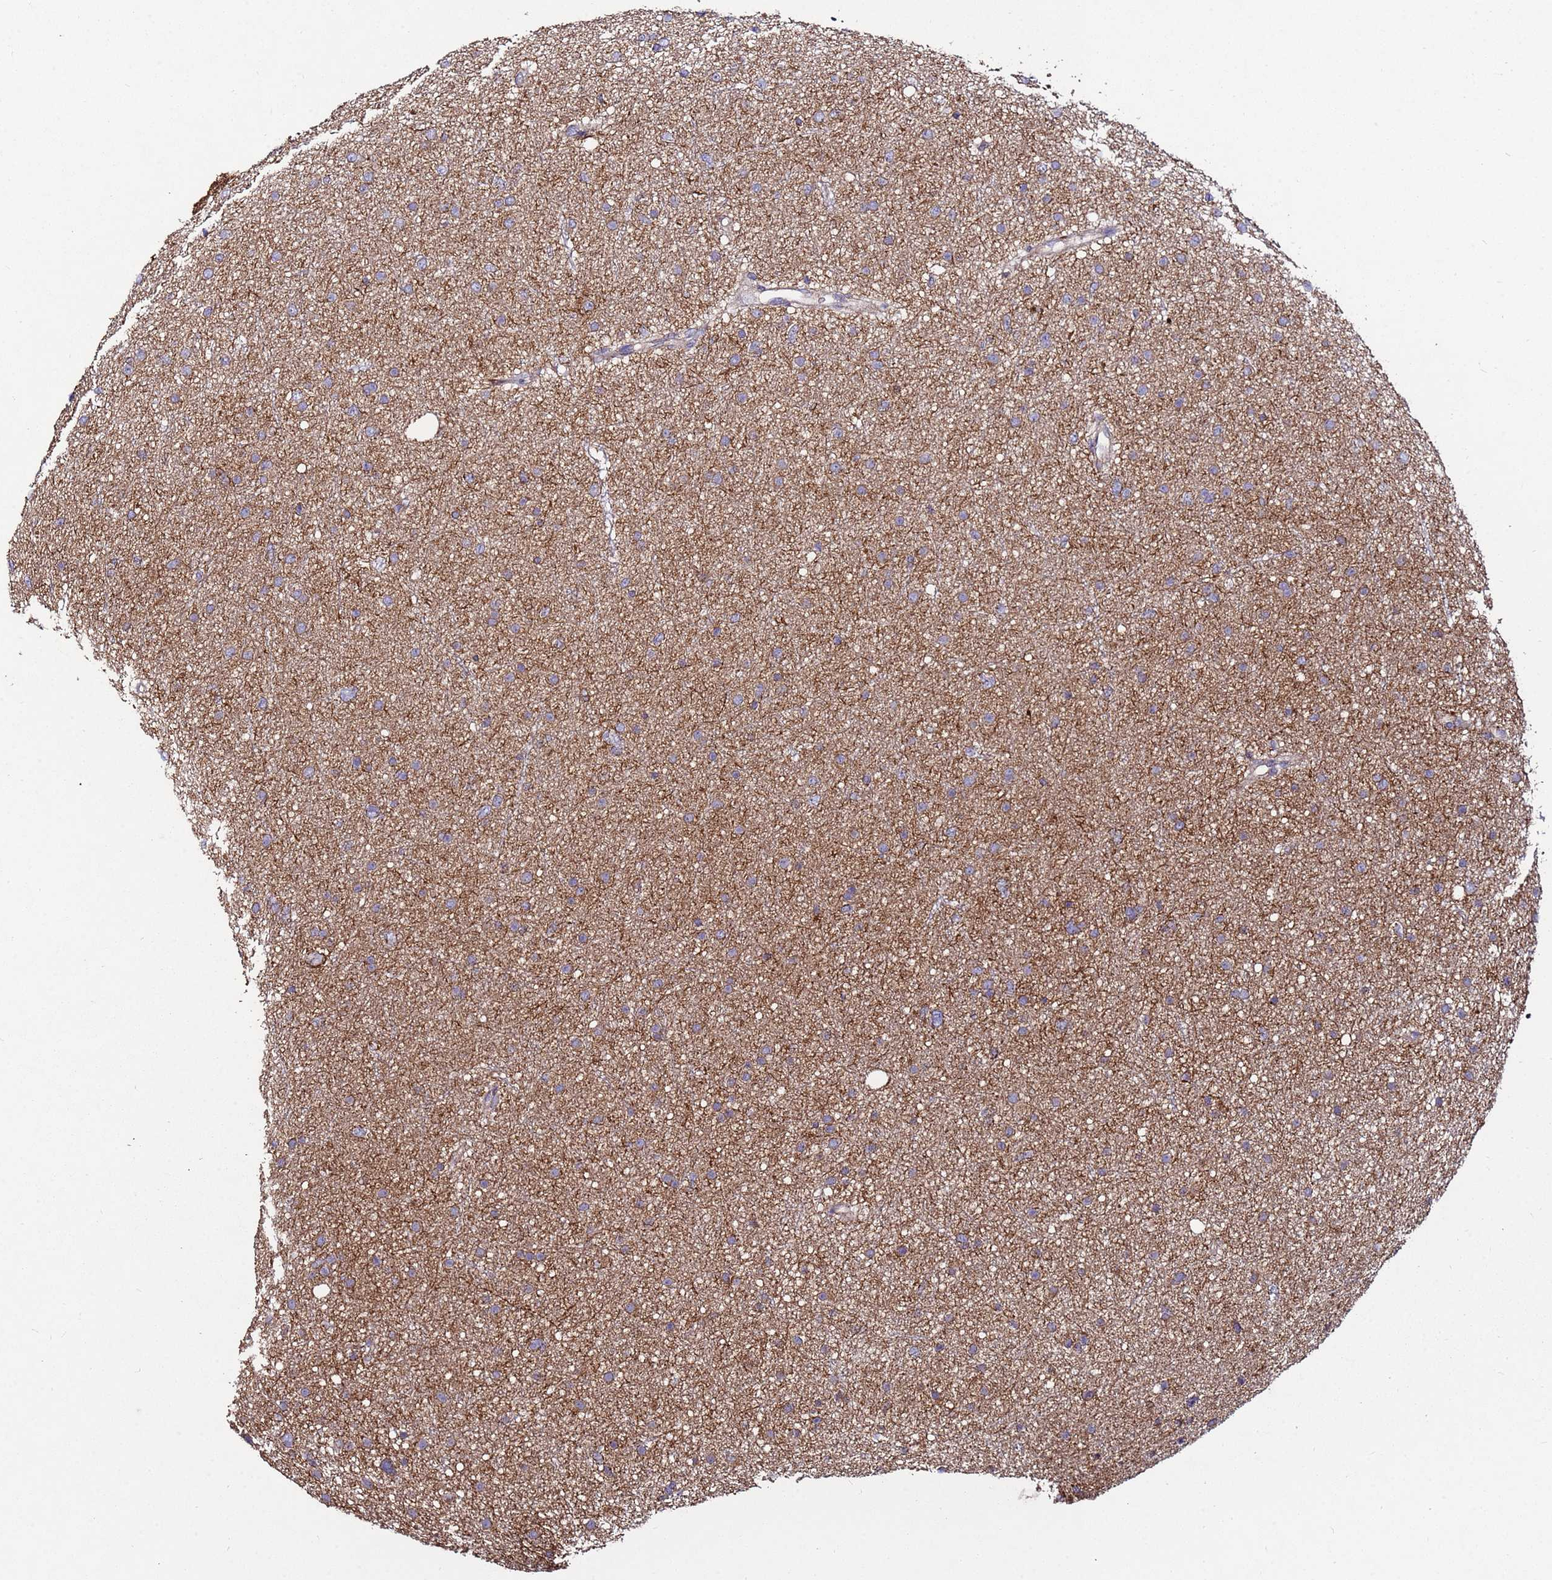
{"staining": {"intensity": "weak", "quantity": "25%-75%", "location": "cytoplasmic/membranous"}, "tissue": "glioma", "cell_type": "Tumor cells", "image_type": "cancer", "snomed": [{"axis": "morphology", "description": "Glioma, malignant, Low grade"}, {"axis": "topography", "description": "Cerebral cortex"}], "caption": "This is a micrograph of immunohistochemistry staining of low-grade glioma (malignant), which shows weak staining in the cytoplasmic/membranous of tumor cells.", "gene": "FBXO33", "patient": {"sex": "female", "age": 39}}